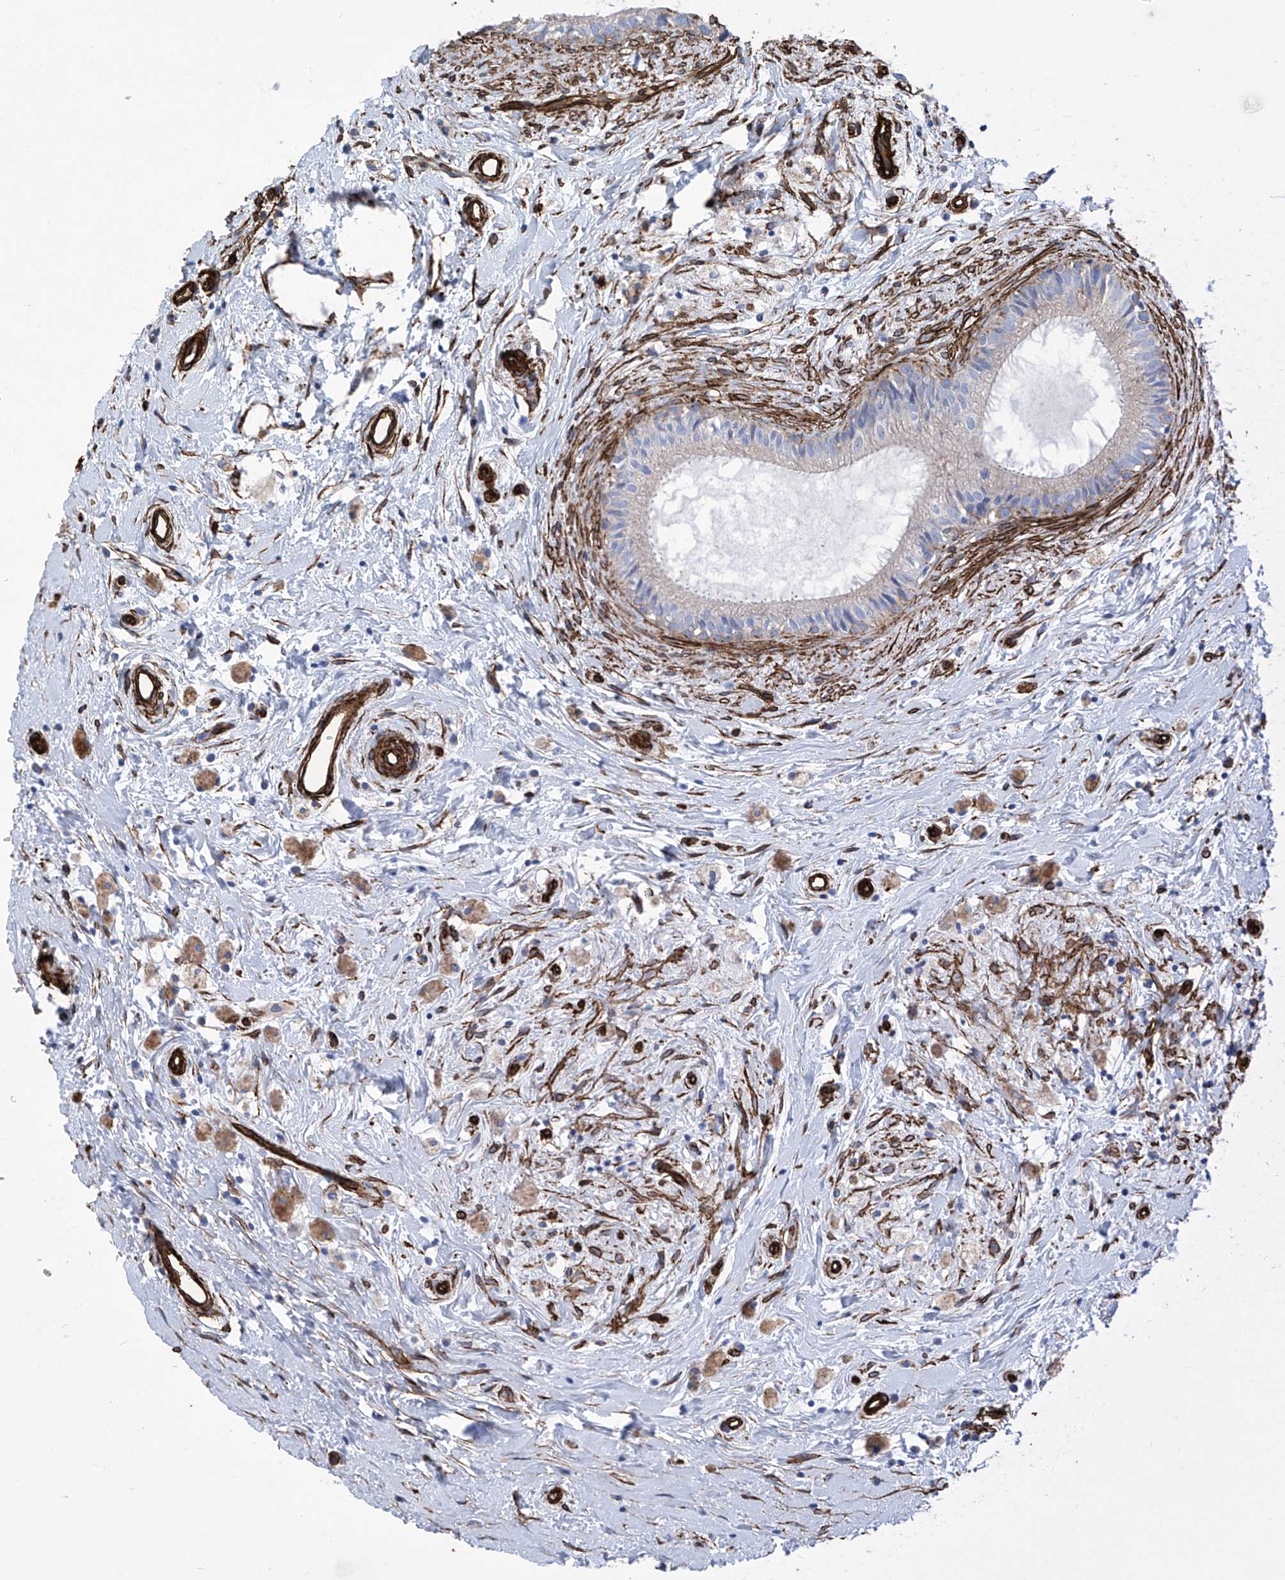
{"staining": {"intensity": "negative", "quantity": "none", "location": "none"}, "tissue": "epididymis", "cell_type": "Glandular cells", "image_type": "normal", "snomed": [{"axis": "morphology", "description": "Normal tissue, NOS"}, {"axis": "topography", "description": "Epididymis"}], "caption": "Immunohistochemistry image of benign human epididymis stained for a protein (brown), which reveals no expression in glandular cells.", "gene": "UBTD1", "patient": {"sex": "male", "age": 80}}